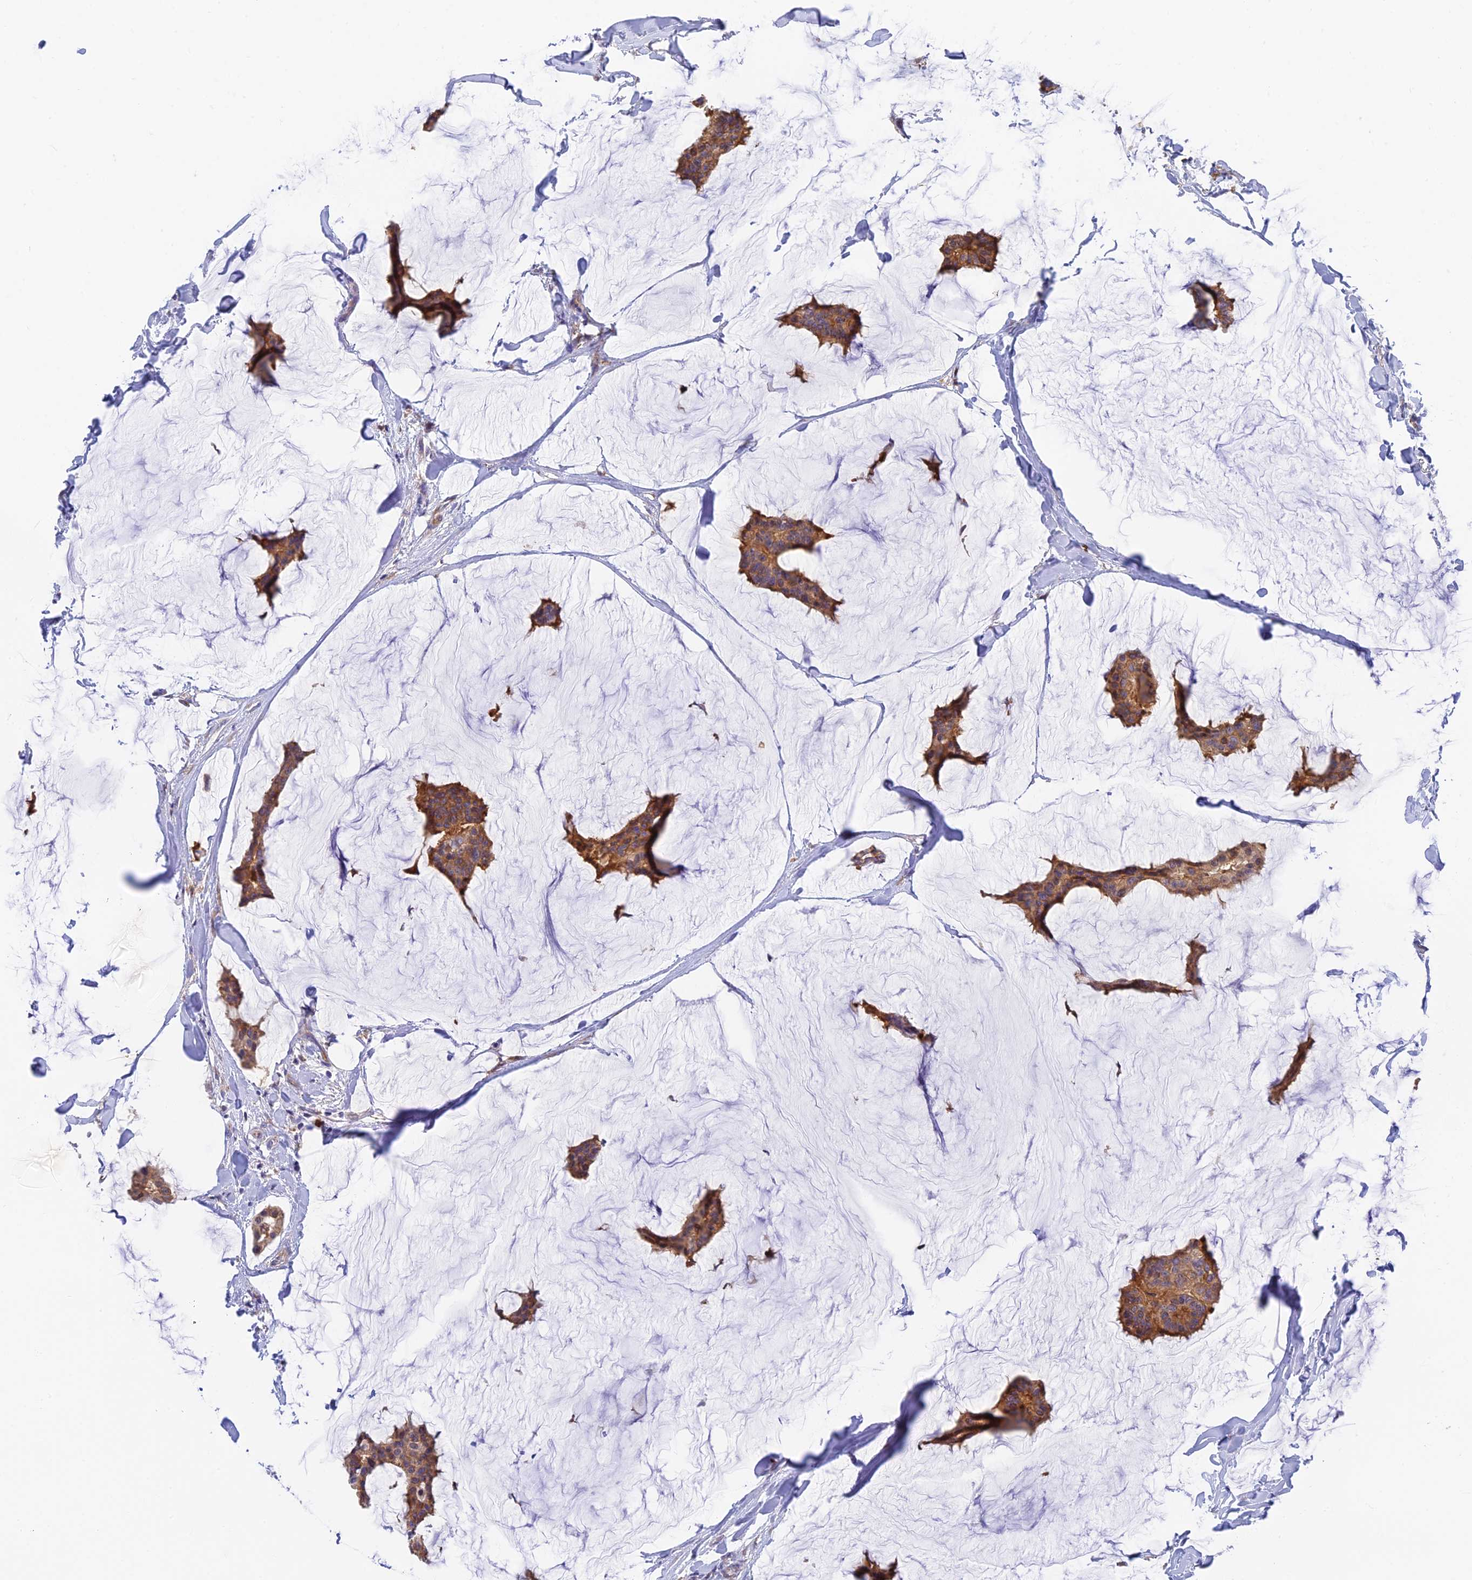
{"staining": {"intensity": "moderate", "quantity": ">75%", "location": "cytoplasmic/membranous"}, "tissue": "breast cancer", "cell_type": "Tumor cells", "image_type": "cancer", "snomed": [{"axis": "morphology", "description": "Duct carcinoma"}, {"axis": "topography", "description": "Breast"}], "caption": "Breast invasive ductal carcinoma stained with a brown dye shows moderate cytoplasmic/membranous positive expression in approximately >75% of tumor cells.", "gene": "IPO5", "patient": {"sex": "female", "age": 93}}